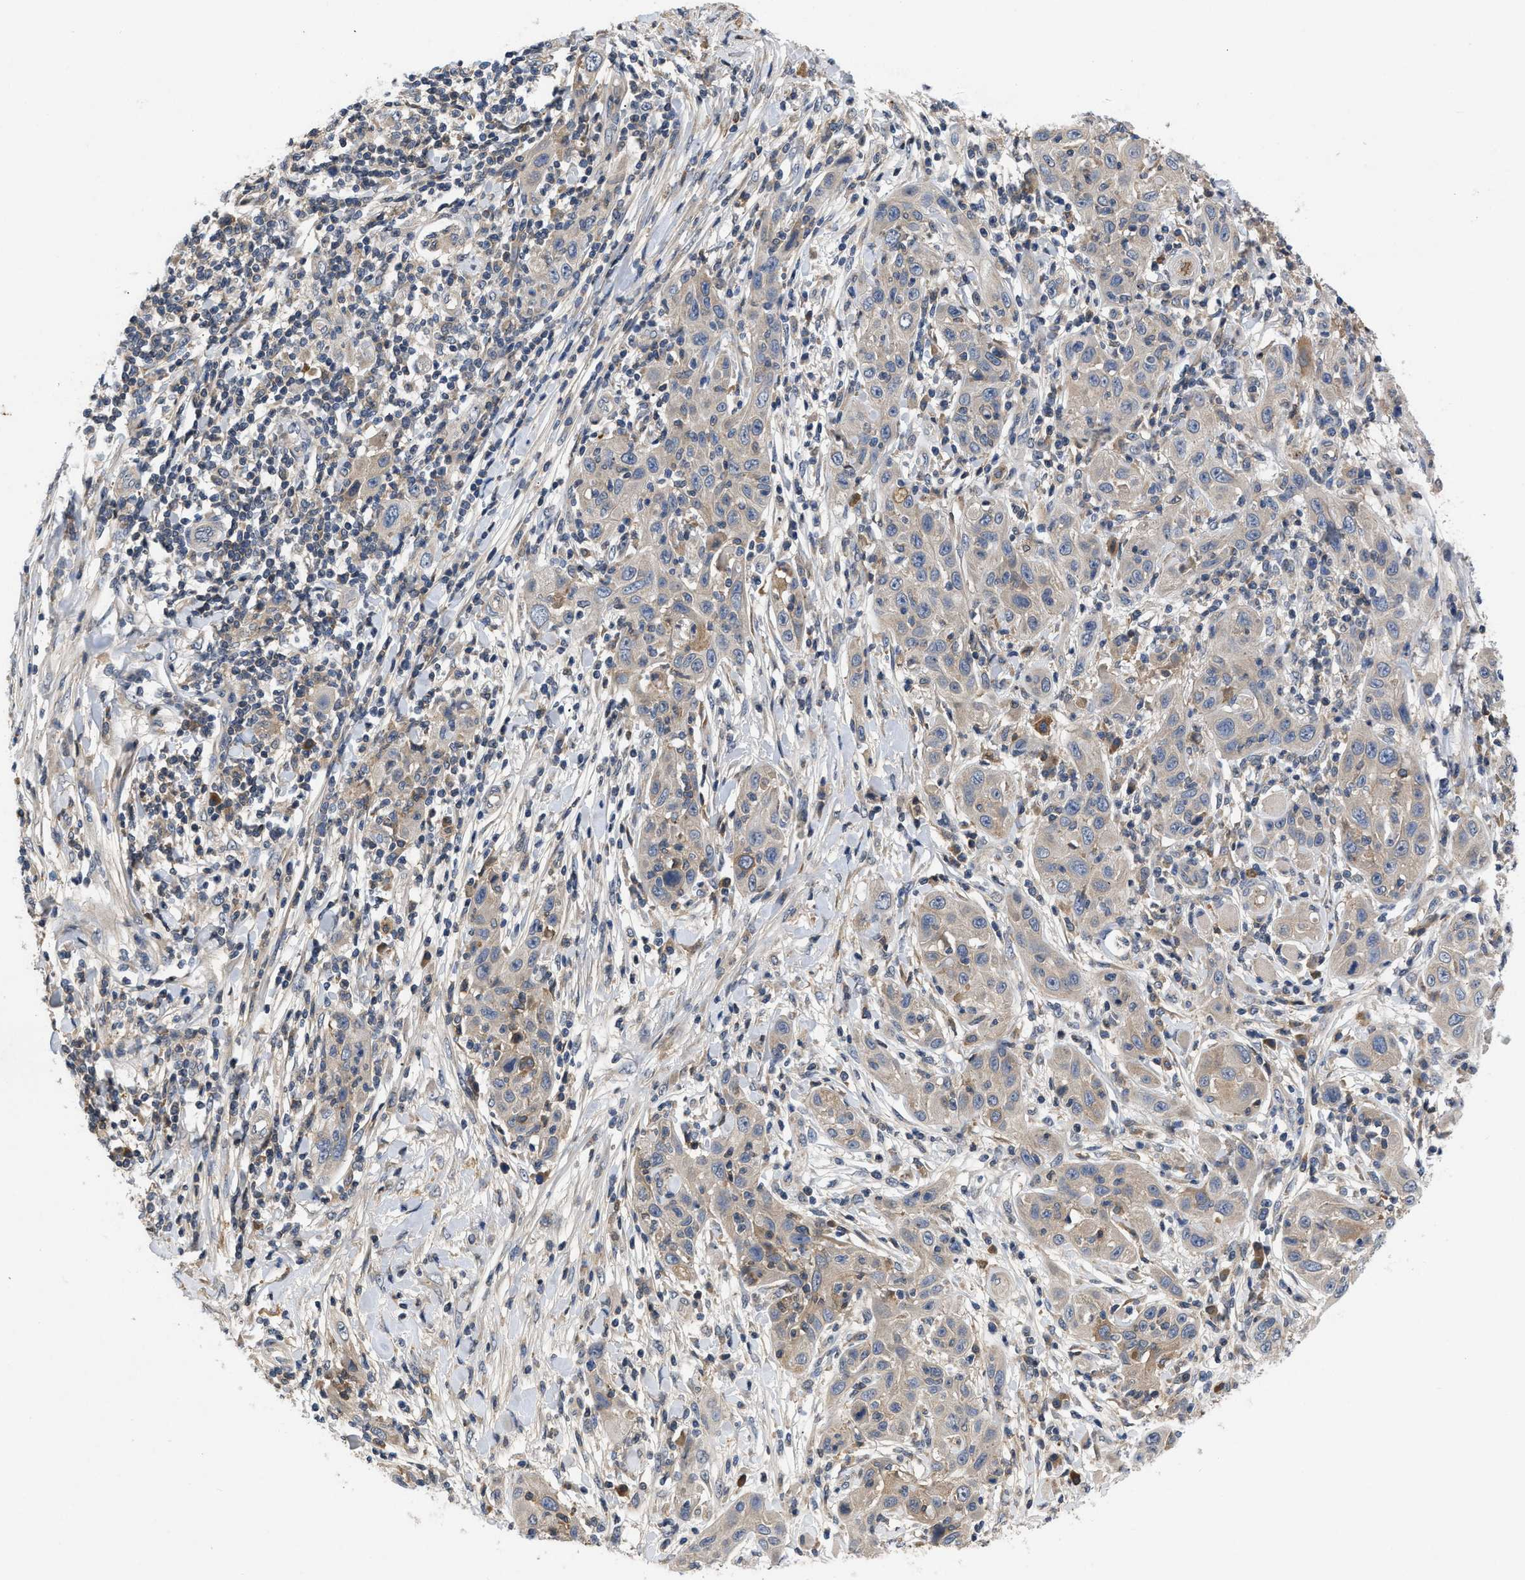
{"staining": {"intensity": "moderate", "quantity": "<25%", "location": "cytoplasmic/membranous"}, "tissue": "skin cancer", "cell_type": "Tumor cells", "image_type": "cancer", "snomed": [{"axis": "morphology", "description": "Squamous cell carcinoma, NOS"}, {"axis": "topography", "description": "Skin"}], "caption": "The micrograph demonstrates a brown stain indicating the presence of a protein in the cytoplasmic/membranous of tumor cells in skin cancer (squamous cell carcinoma).", "gene": "VPS4A", "patient": {"sex": "female", "age": 88}}